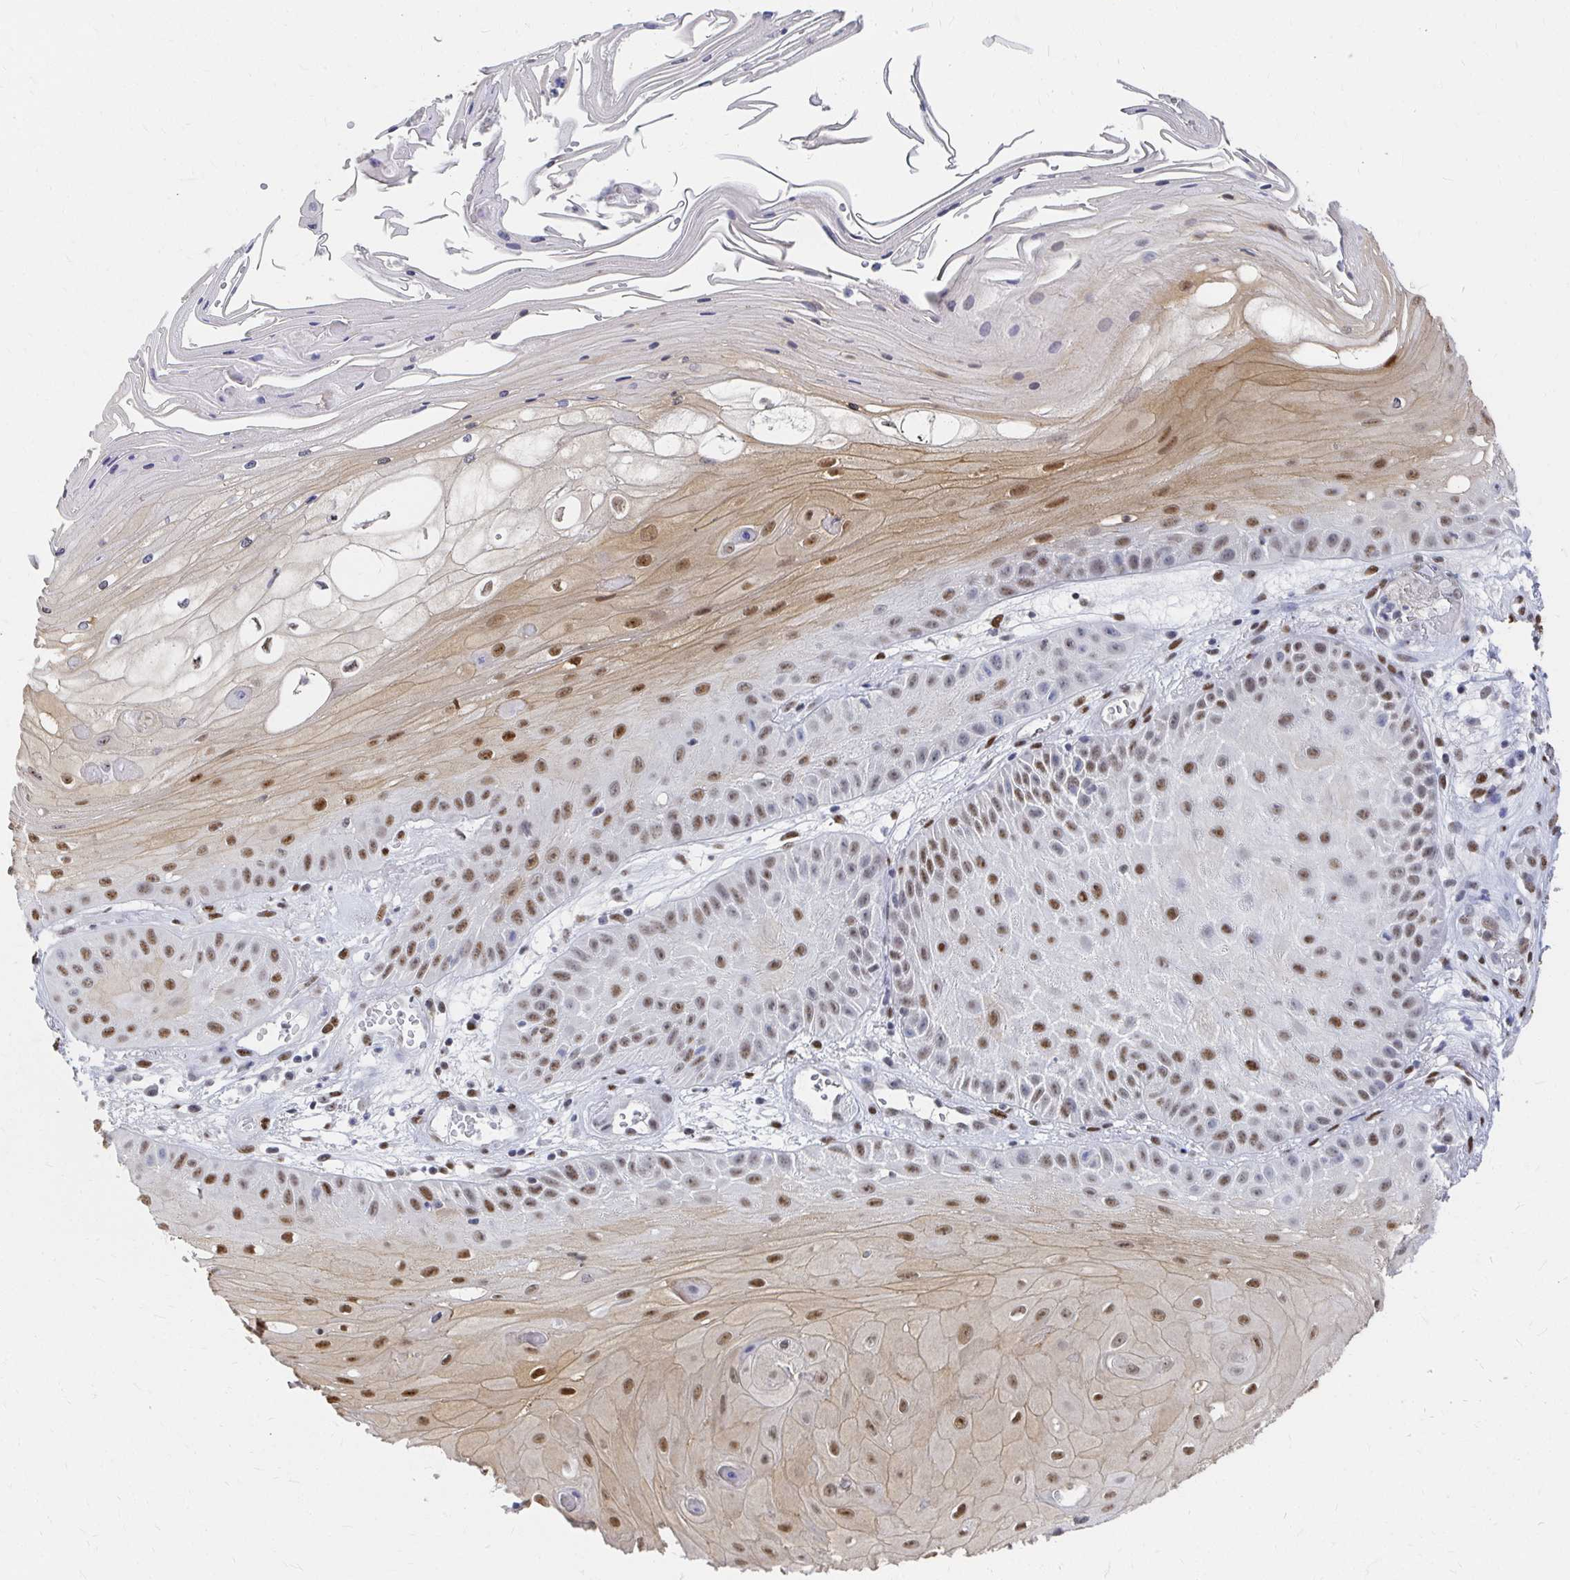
{"staining": {"intensity": "moderate", "quantity": ">75%", "location": "nuclear"}, "tissue": "skin cancer", "cell_type": "Tumor cells", "image_type": "cancer", "snomed": [{"axis": "morphology", "description": "Squamous cell carcinoma, NOS"}, {"axis": "topography", "description": "Skin"}], "caption": "Moderate nuclear positivity is seen in about >75% of tumor cells in skin cancer. (Stains: DAB (3,3'-diaminobenzidine) in brown, nuclei in blue, Microscopy: brightfield microscopy at high magnification).", "gene": "CLIC3", "patient": {"sex": "male", "age": 70}}